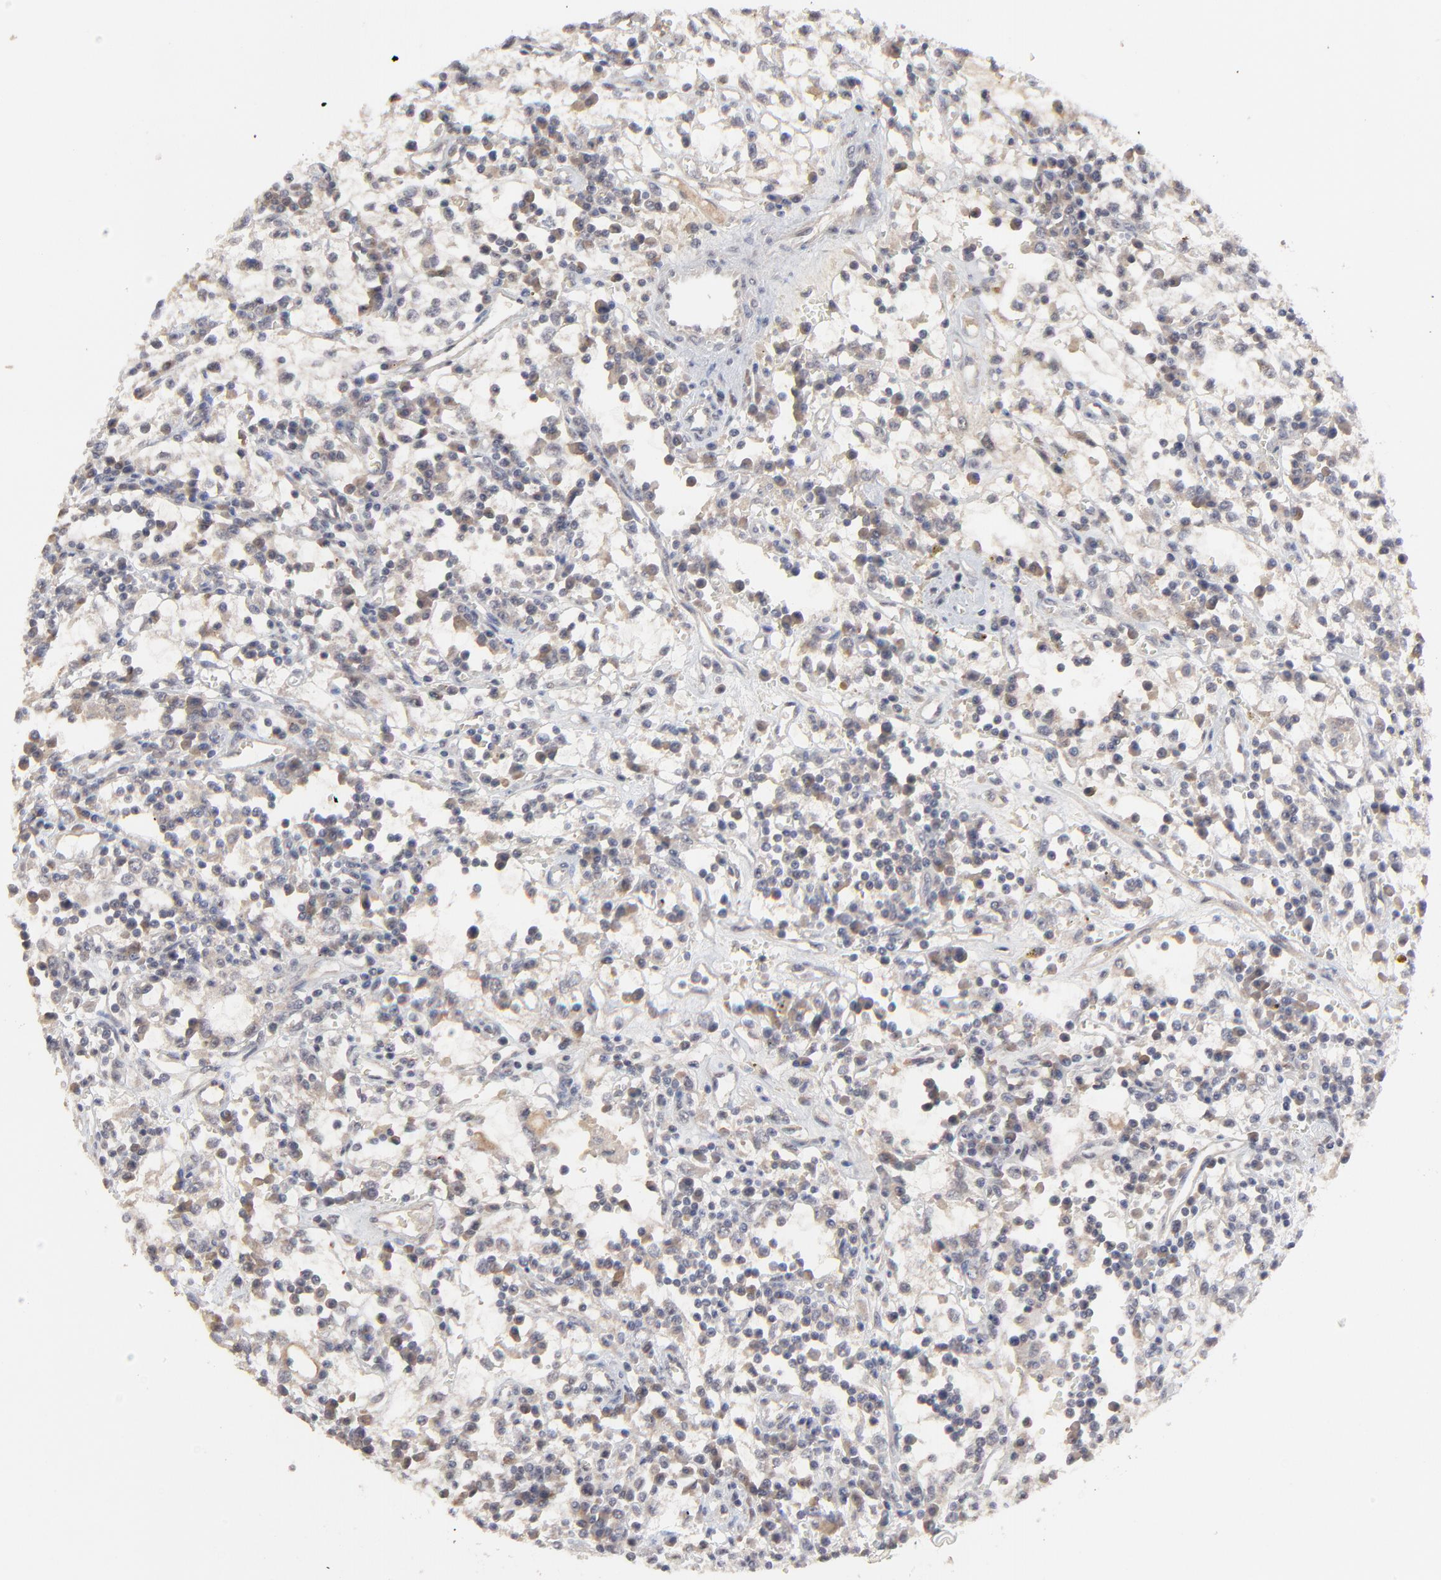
{"staining": {"intensity": "negative", "quantity": "none", "location": "none"}, "tissue": "renal cancer", "cell_type": "Tumor cells", "image_type": "cancer", "snomed": [{"axis": "morphology", "description": "Adenocarcinoma, NOS"}, {"axis": "topography", "description": "Kidney"}], "caption": "Image shows no protein staining in tumor cells of renal adenocarcinoma tissue.", "gene": "FAM199X", "patient": {"sex": "male", "age": 82}}